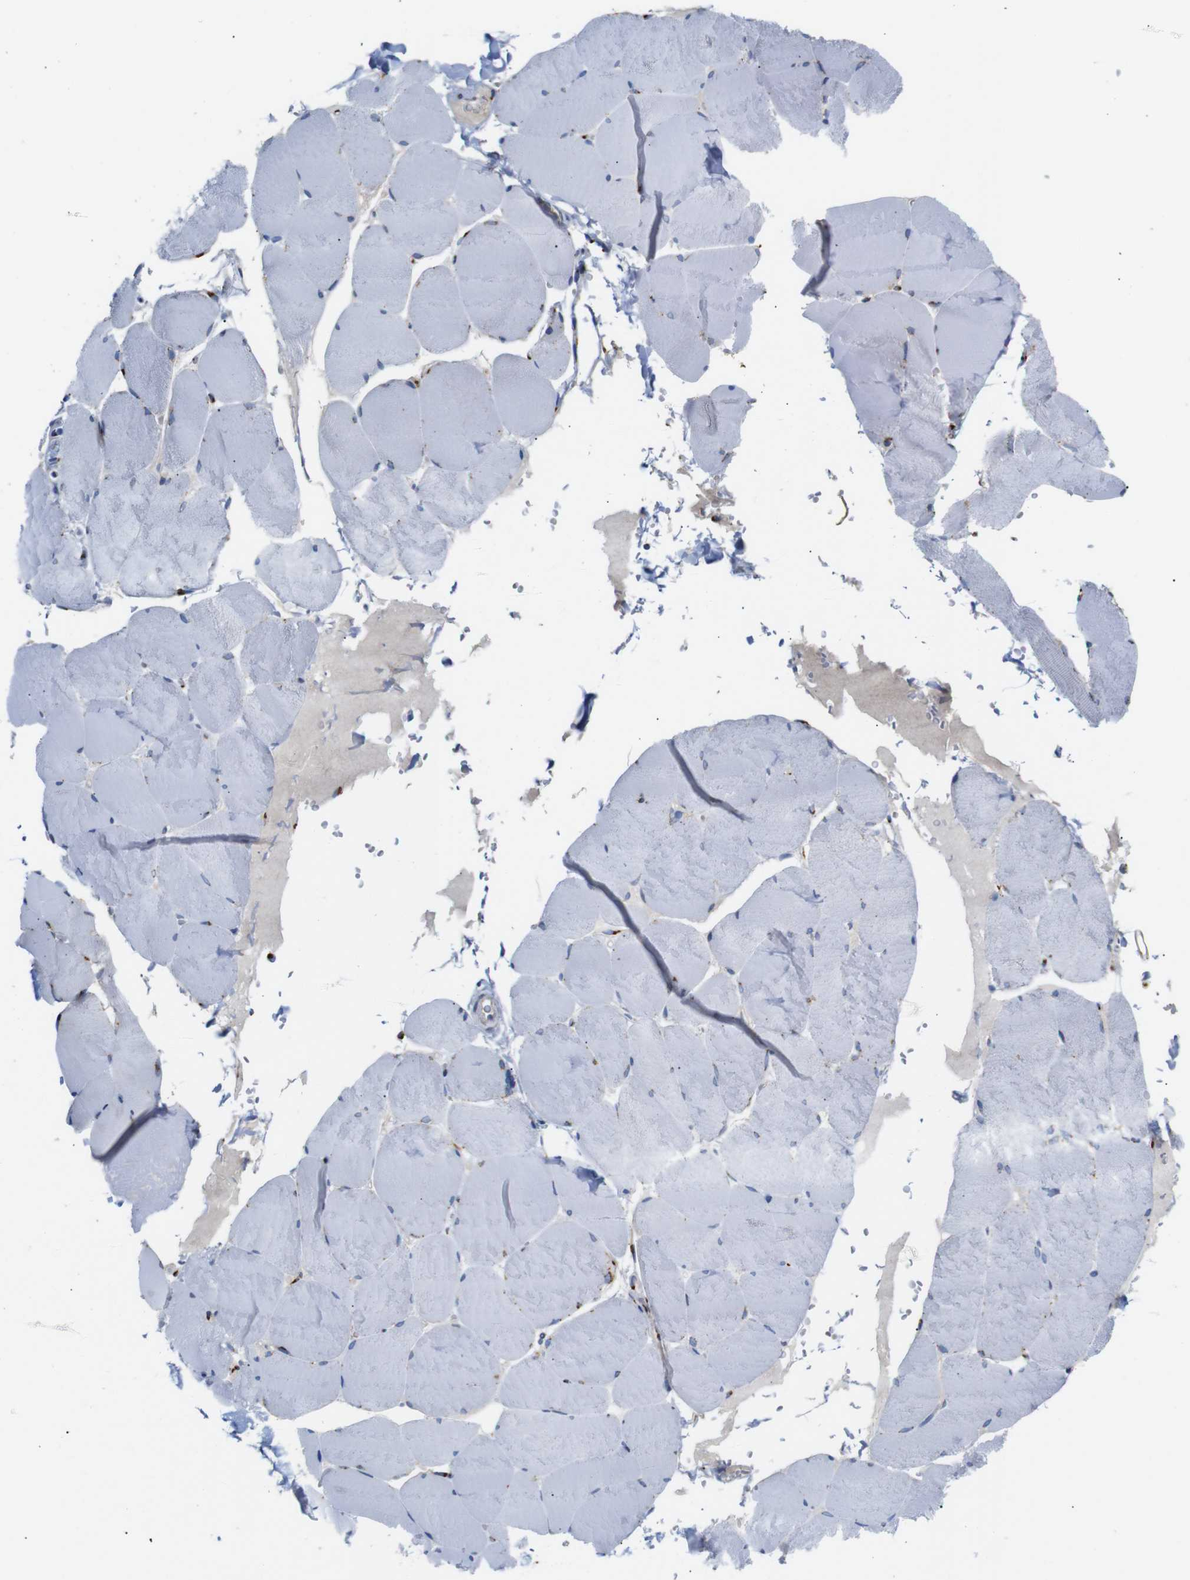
{"staining": {"intensity": "negative", "quantity": "none", "location": "none"}, "tissue": "skeletal muscle", "cell_type": "Myocytes", "image_type": "normal", "snomed": [{"axis": "morphology", "description": "Normal tissue, NOS"}, {"axis": "topography", "description": "Skin"}, {"axis": "topography", "description": "Skeletal muscle"}], "caption": "Benign skeletal muscle was stained to show a protein in brown. There is no significant staining in myocytes. (DAB (3,3'-diaminobenzidine) immunohistochemistry (IHC), high magnification).", "gene": "TGOLN2", "patient": {"sex": "male", "age": 83}}